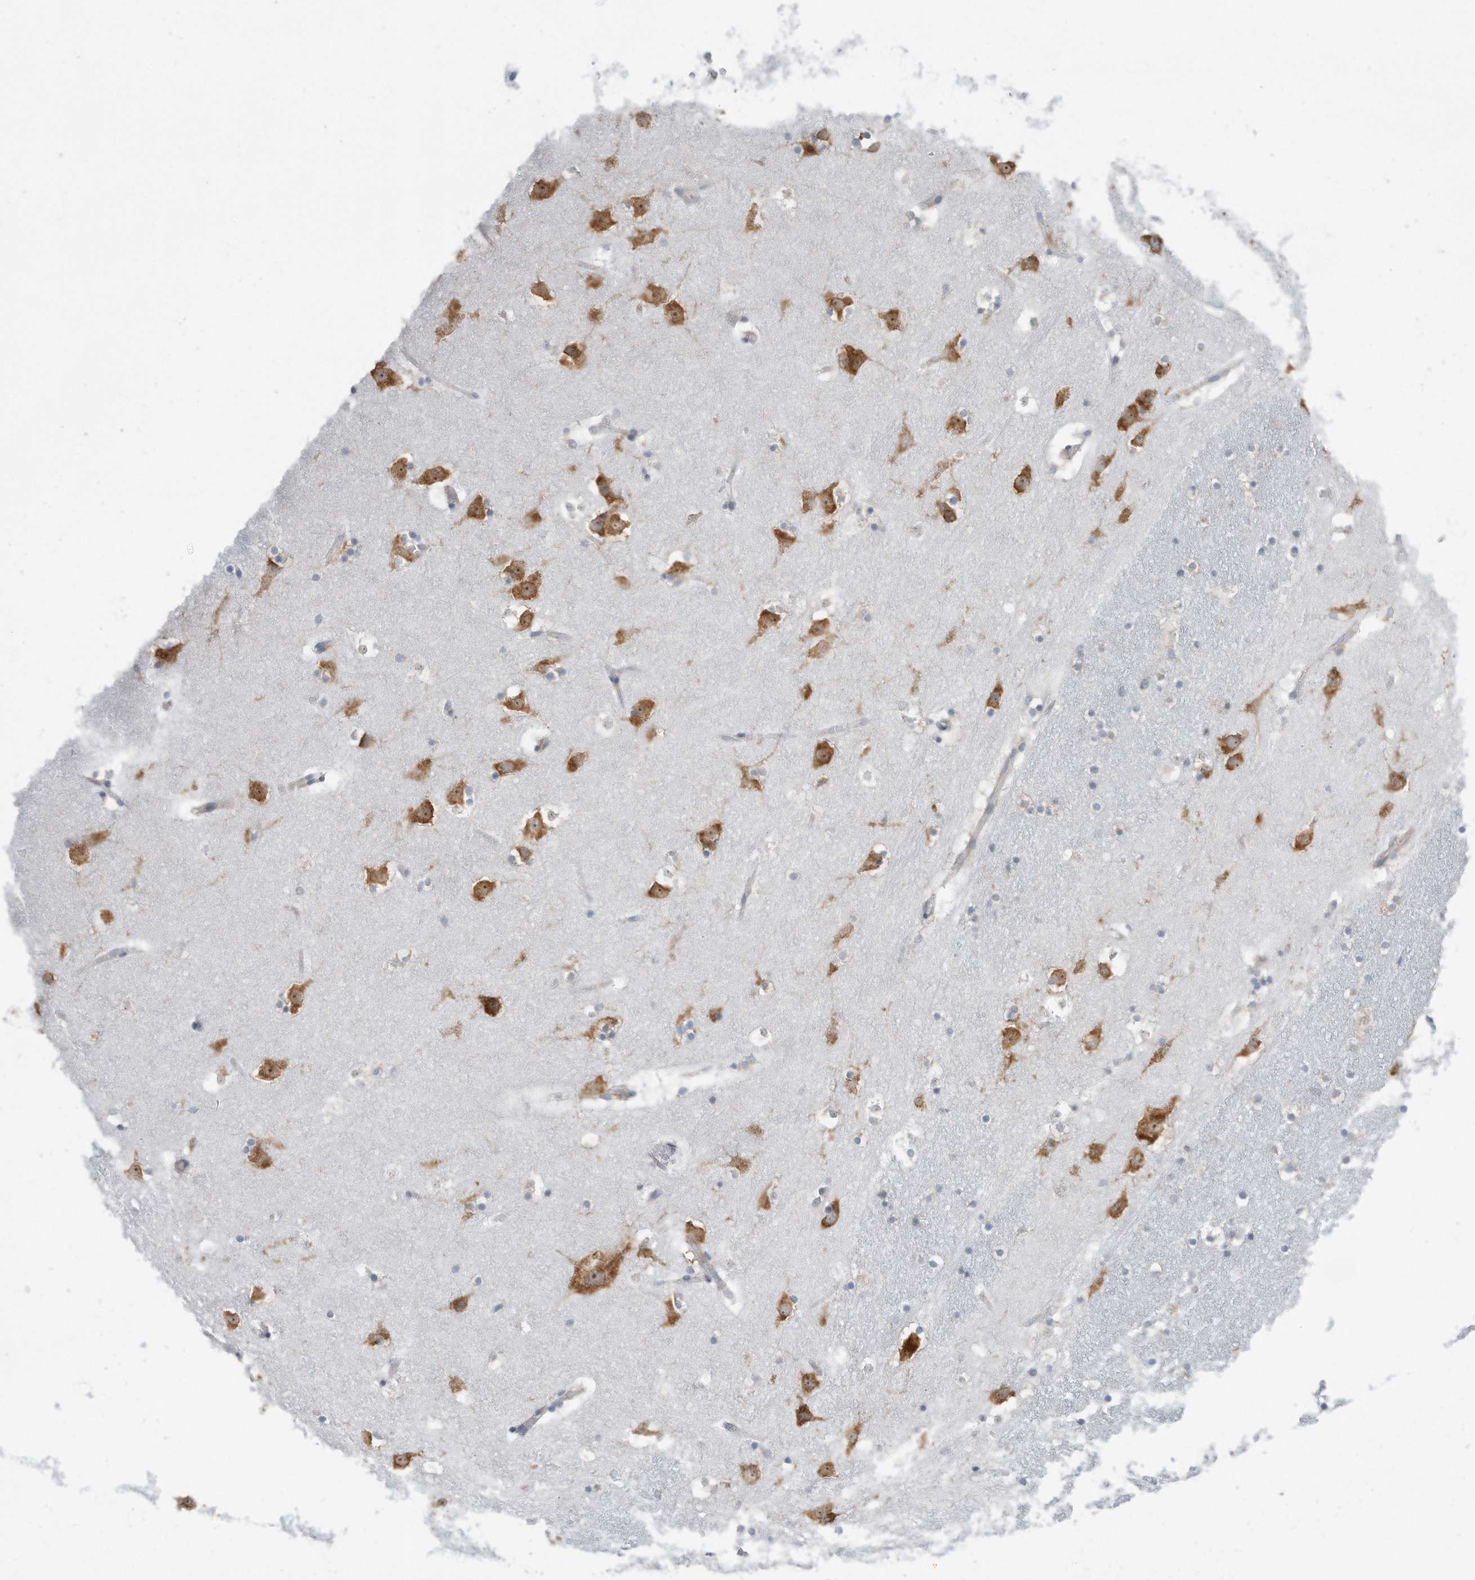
{"staining": {"intensity": "negative", "quantity": "none", "location": "none"}, "tissue": "caudate", "cell_type": "Glial cells", "image_type": "normal", "snomed": [{"axis": "morphology", "description": "Normal tissue, NOS"}, {"axis": "topography", "description": "Lateral ventricle wall"}], "caption": "Immunohistochemical staining of normal caudate demonstrates no significant staining in glial cells. The staining is performed using DAB (3,3'-diaminobenzidine) brown chromogen with nuclei counter-stained in using hematoxylin.", "gene": "RPL26L1", "patient": {"sex": "male", "age": 45}}